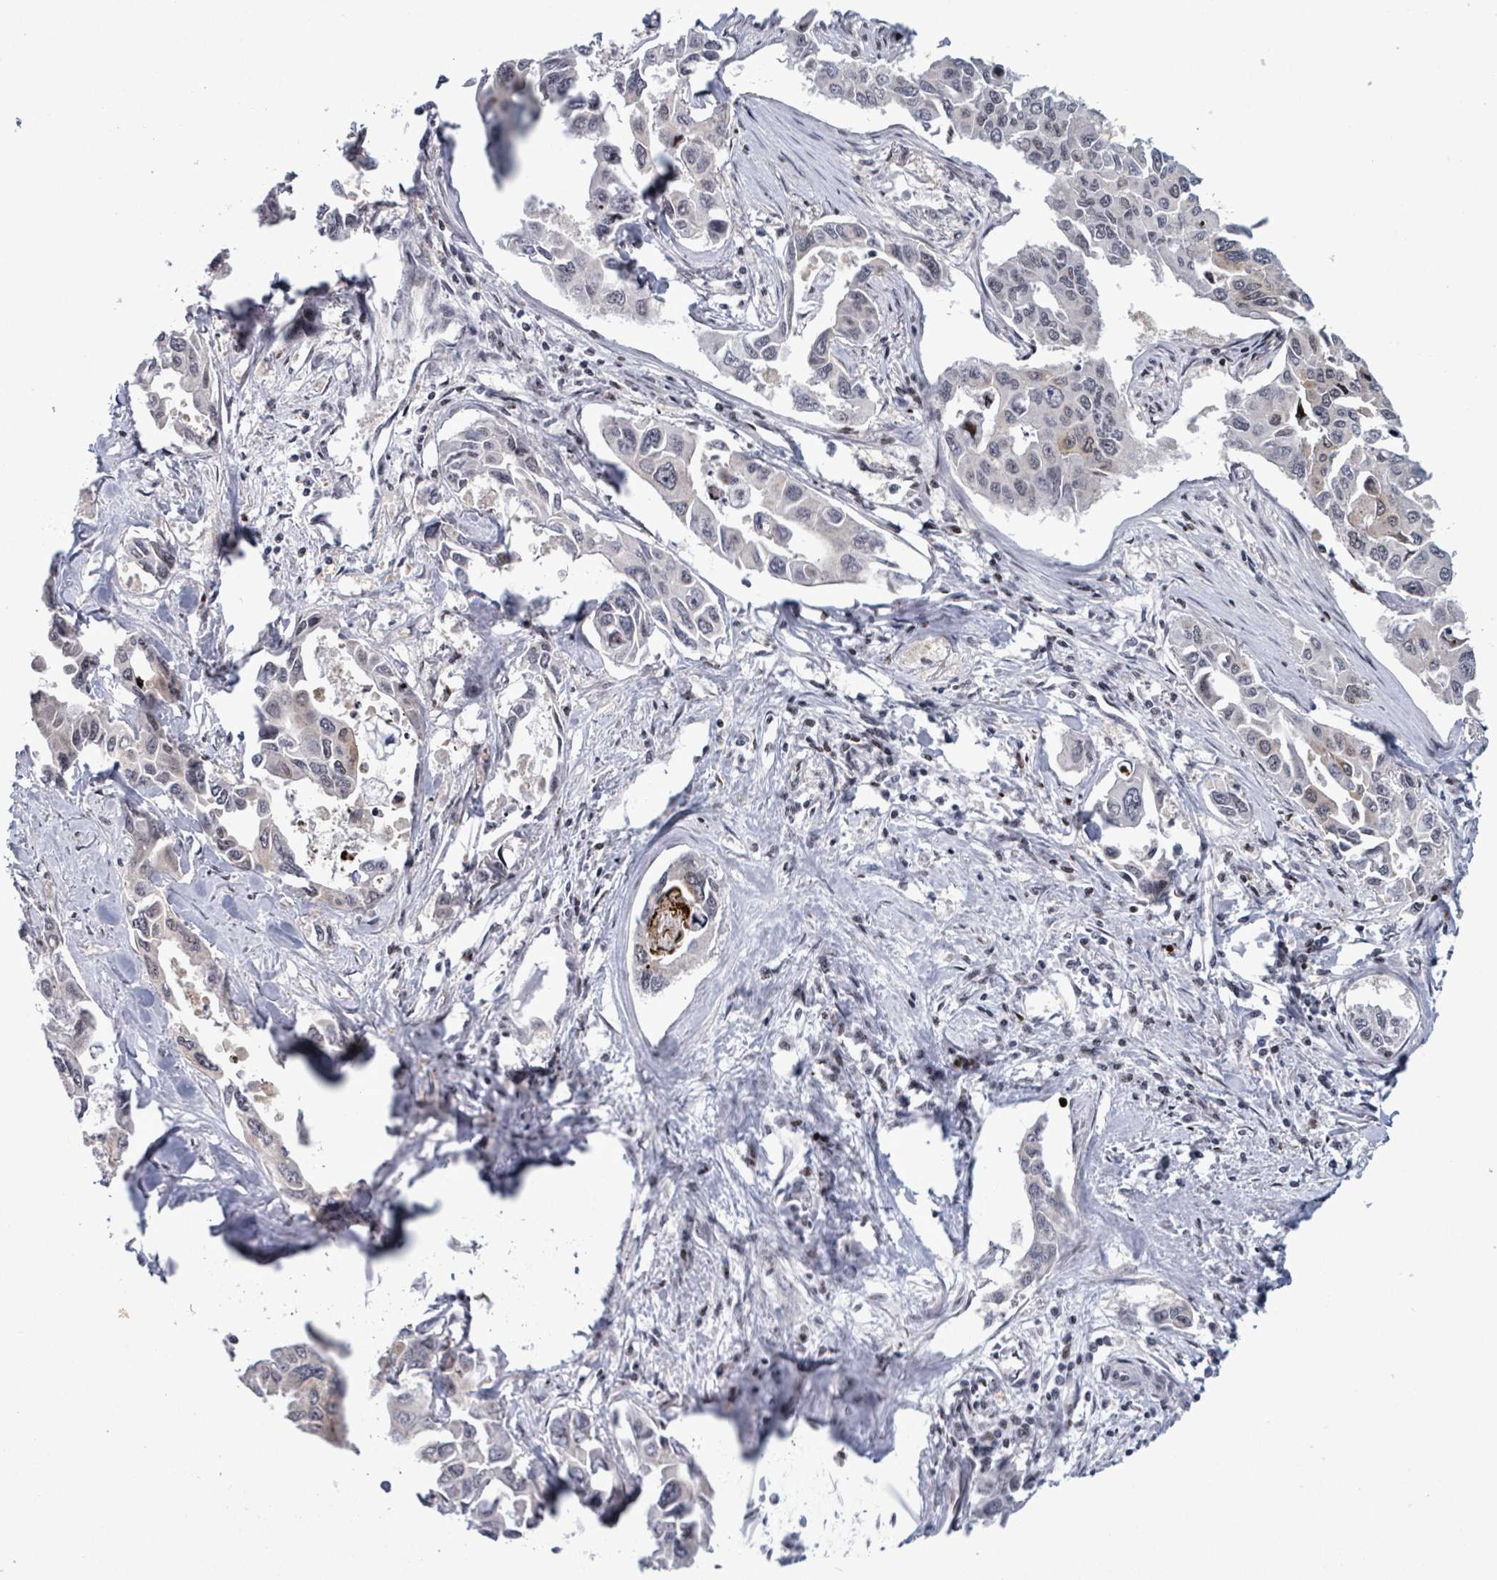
{"staining": {"intensity": "weak", "quantity": "<25%", "location": "cytoplasmic/membranous,nuclear"}, "tissue": "lung cancer", "cell_type": "Tumor cells", "image_type": "cancer", "snomed": [{"axis": "morphology", "description": "Adenocarcinoma, NOS"}, {"axis": "topography", "description": "Lung"}], "caption": "Tumor cells are negative for protein expression in human lung cancer.", "gene": "FNDC4", "patient": {"sex": "male", "age": 64}}